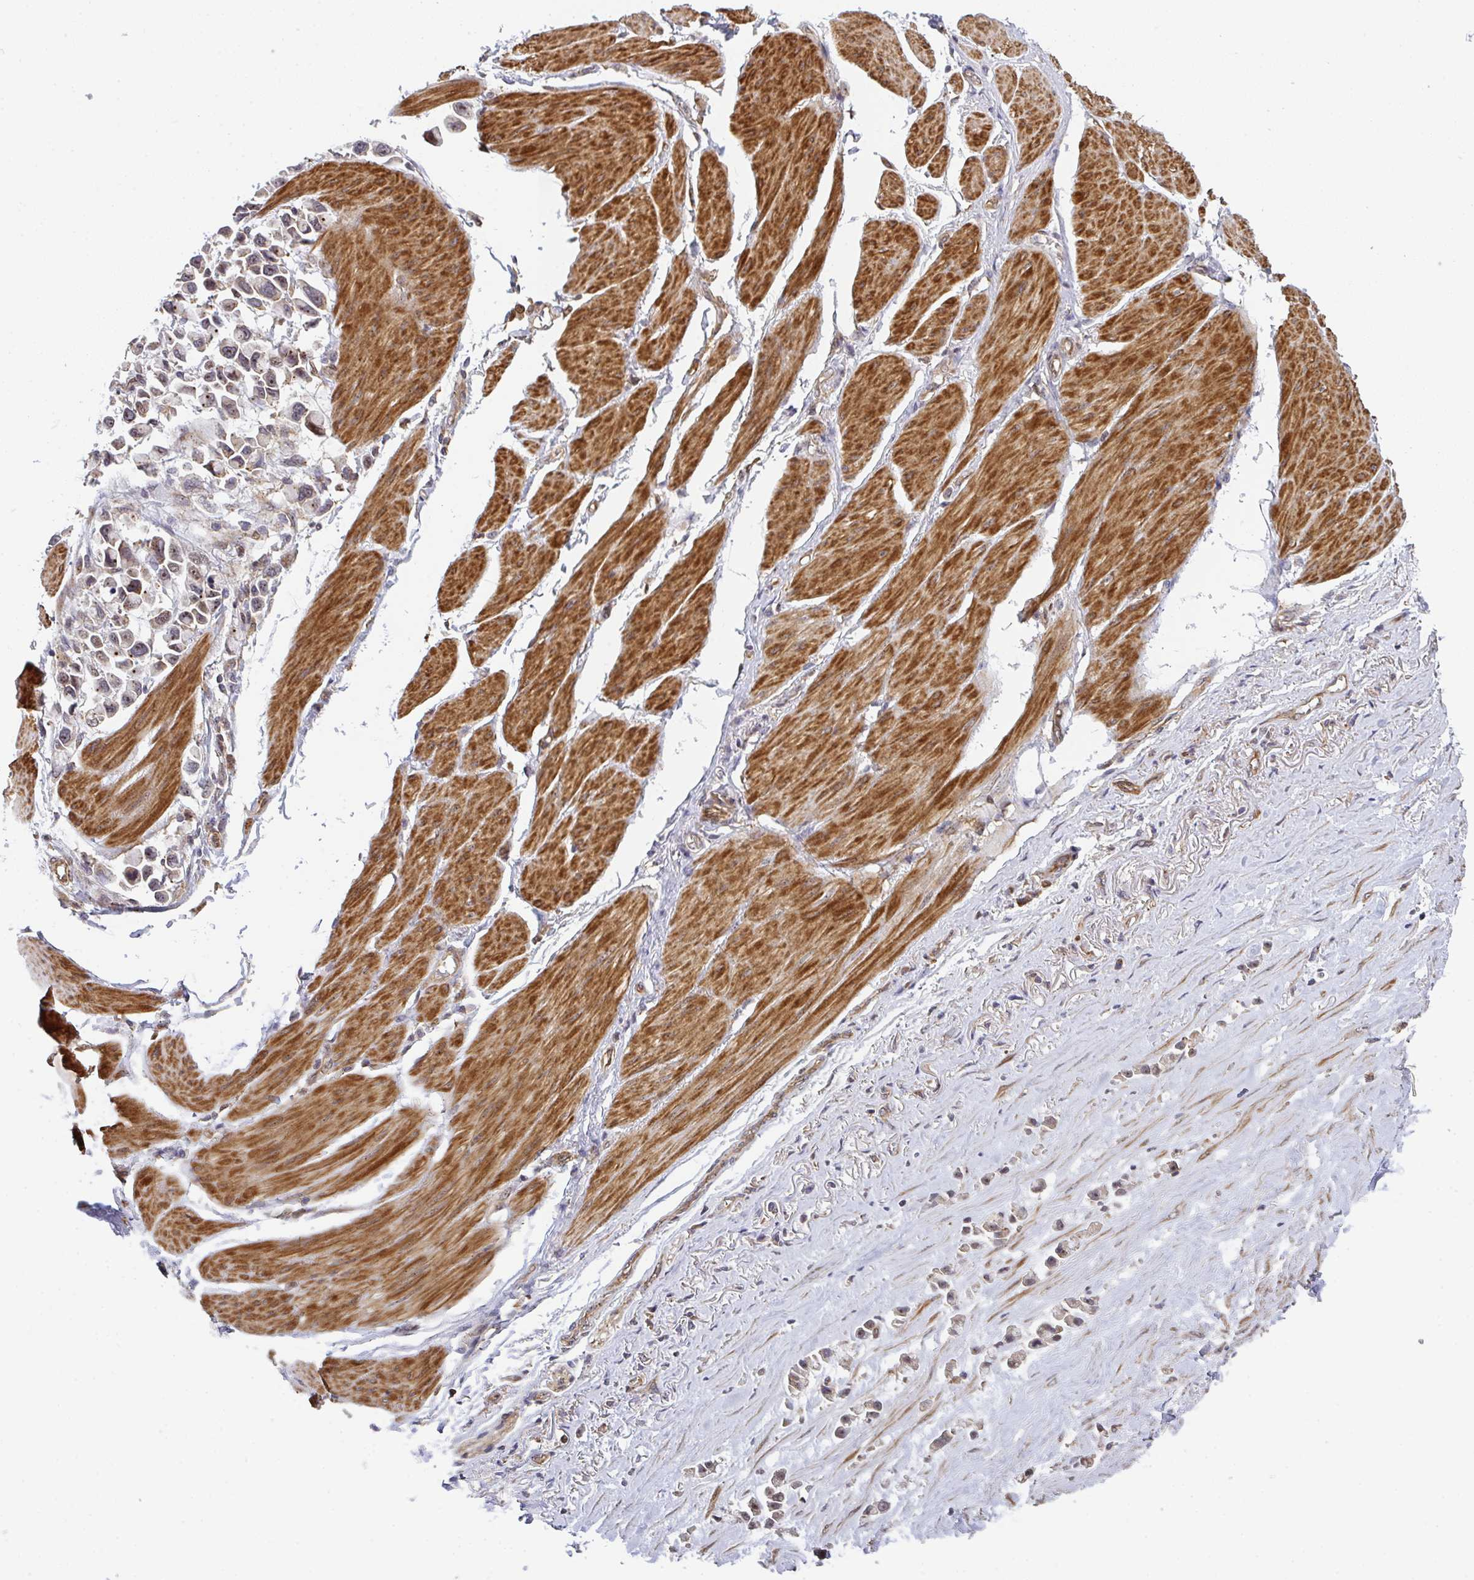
{"staining": {"intensity": "negative", "quantity": "none", "location": "none"}, "tissue": "stomach cancer", "cell_type": "Tumor cells", "image_type": "cancer", "snomed": [{"axis": "morphology", "description": "Adenocarcinoma, NOS"}, {"axis": "topography", "description": "Stomach"}], "caption": "Immunohistochemical staining of human stomach cancer (adenocarcinoma) reveals no significant expression in tumor cells.", "gene": "SIMC1", "patient": {"sex": "female", "age": 81}}